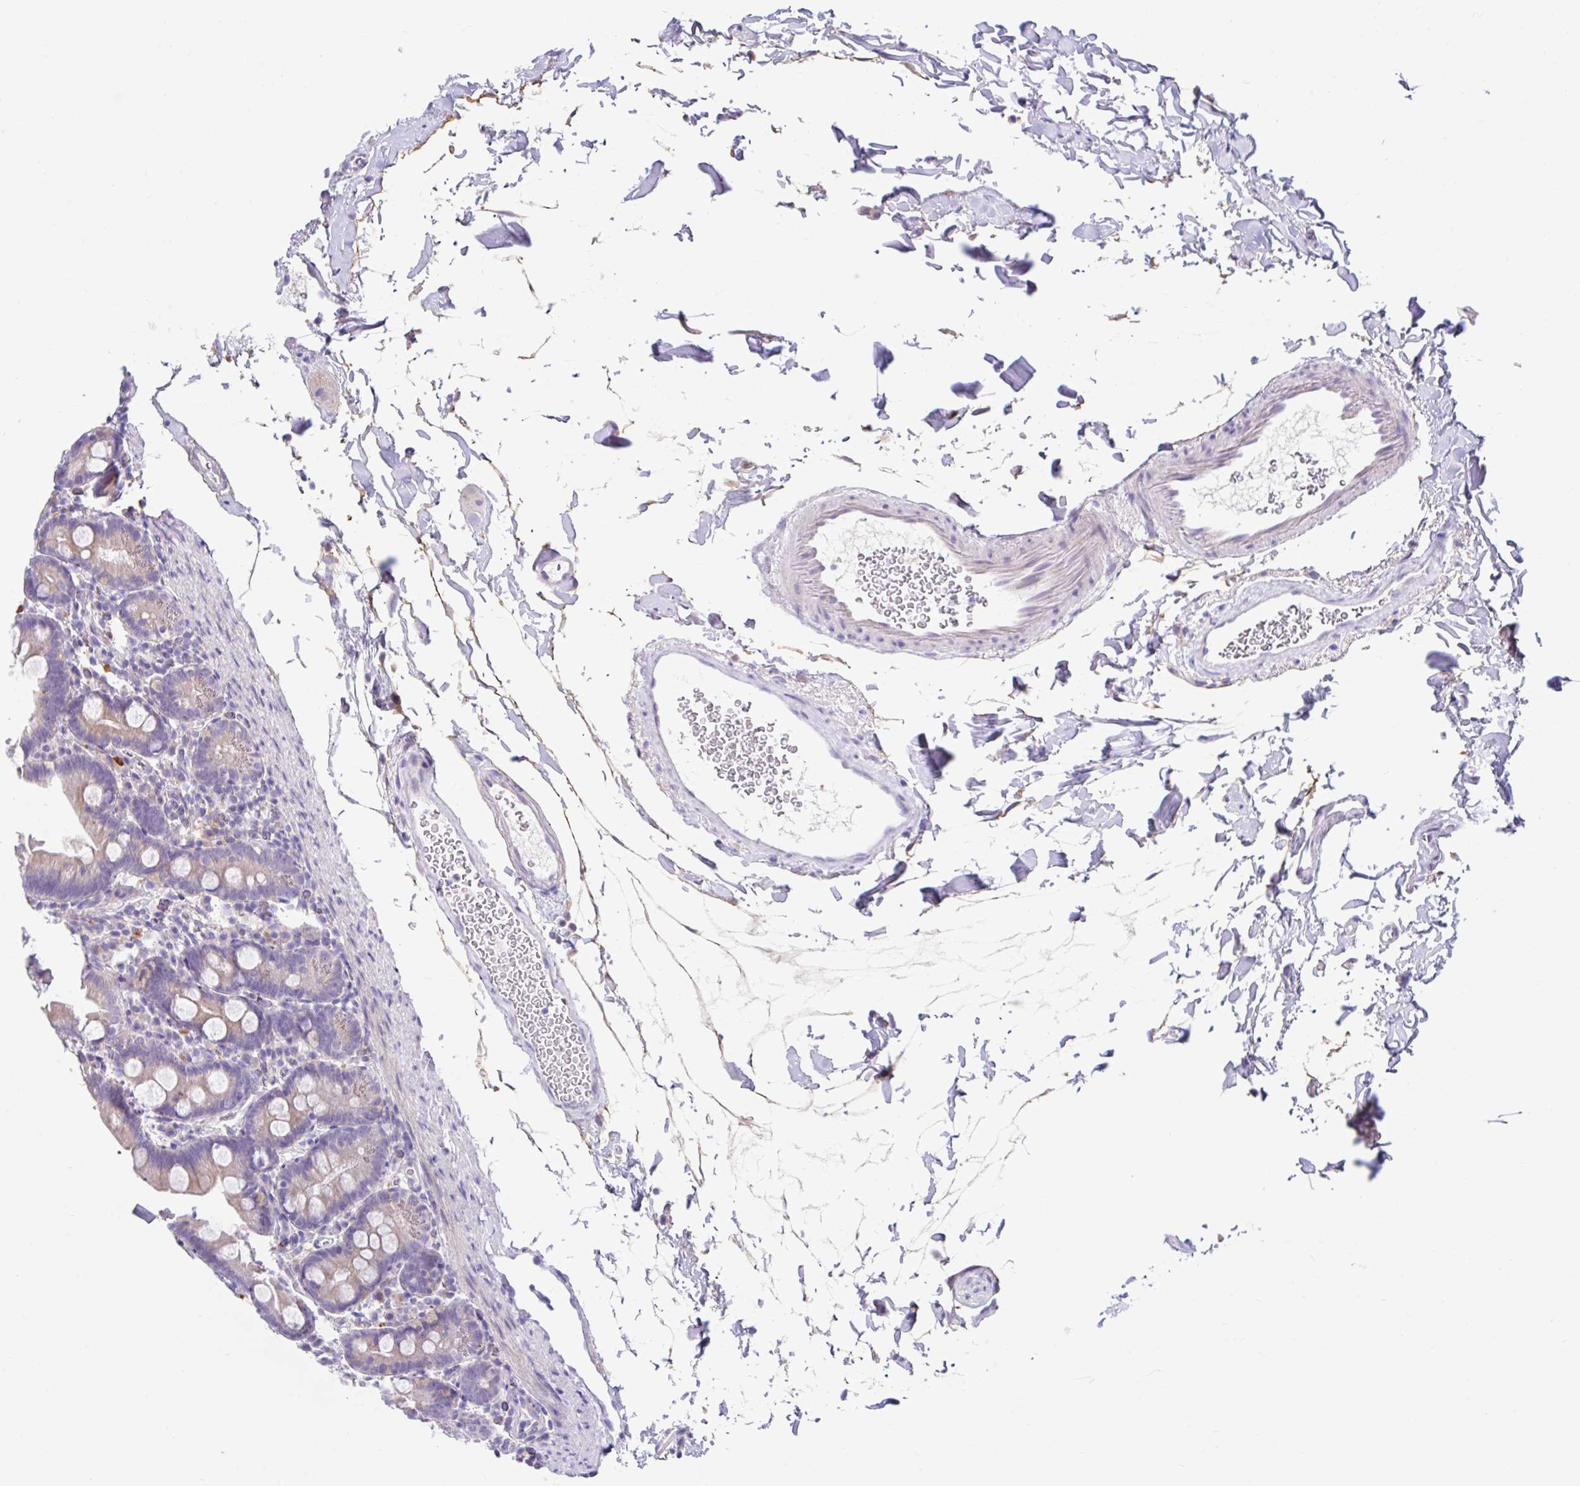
{"staining": {"intensity": "weak", "quantity": "25%-75%", "location": "cytoplasmic/membranous"}, "tissue": "small intestine", "cell_type": "Glandular cells", "image_type": "normal", "snomed": [{"axis": "morphology", "description": "Normal tissue, NOS"}, {"axis": "topography", "description": "Small intestine"}], "caption": "Immunohistochemical staining of benign human small intestine demonstrates weak cytoplasmic/membranous protein staining in approximately 25%-75% of glandular cells.", "gene": "ZNF33A", "patient": {"sex": "female", "age": 68}}